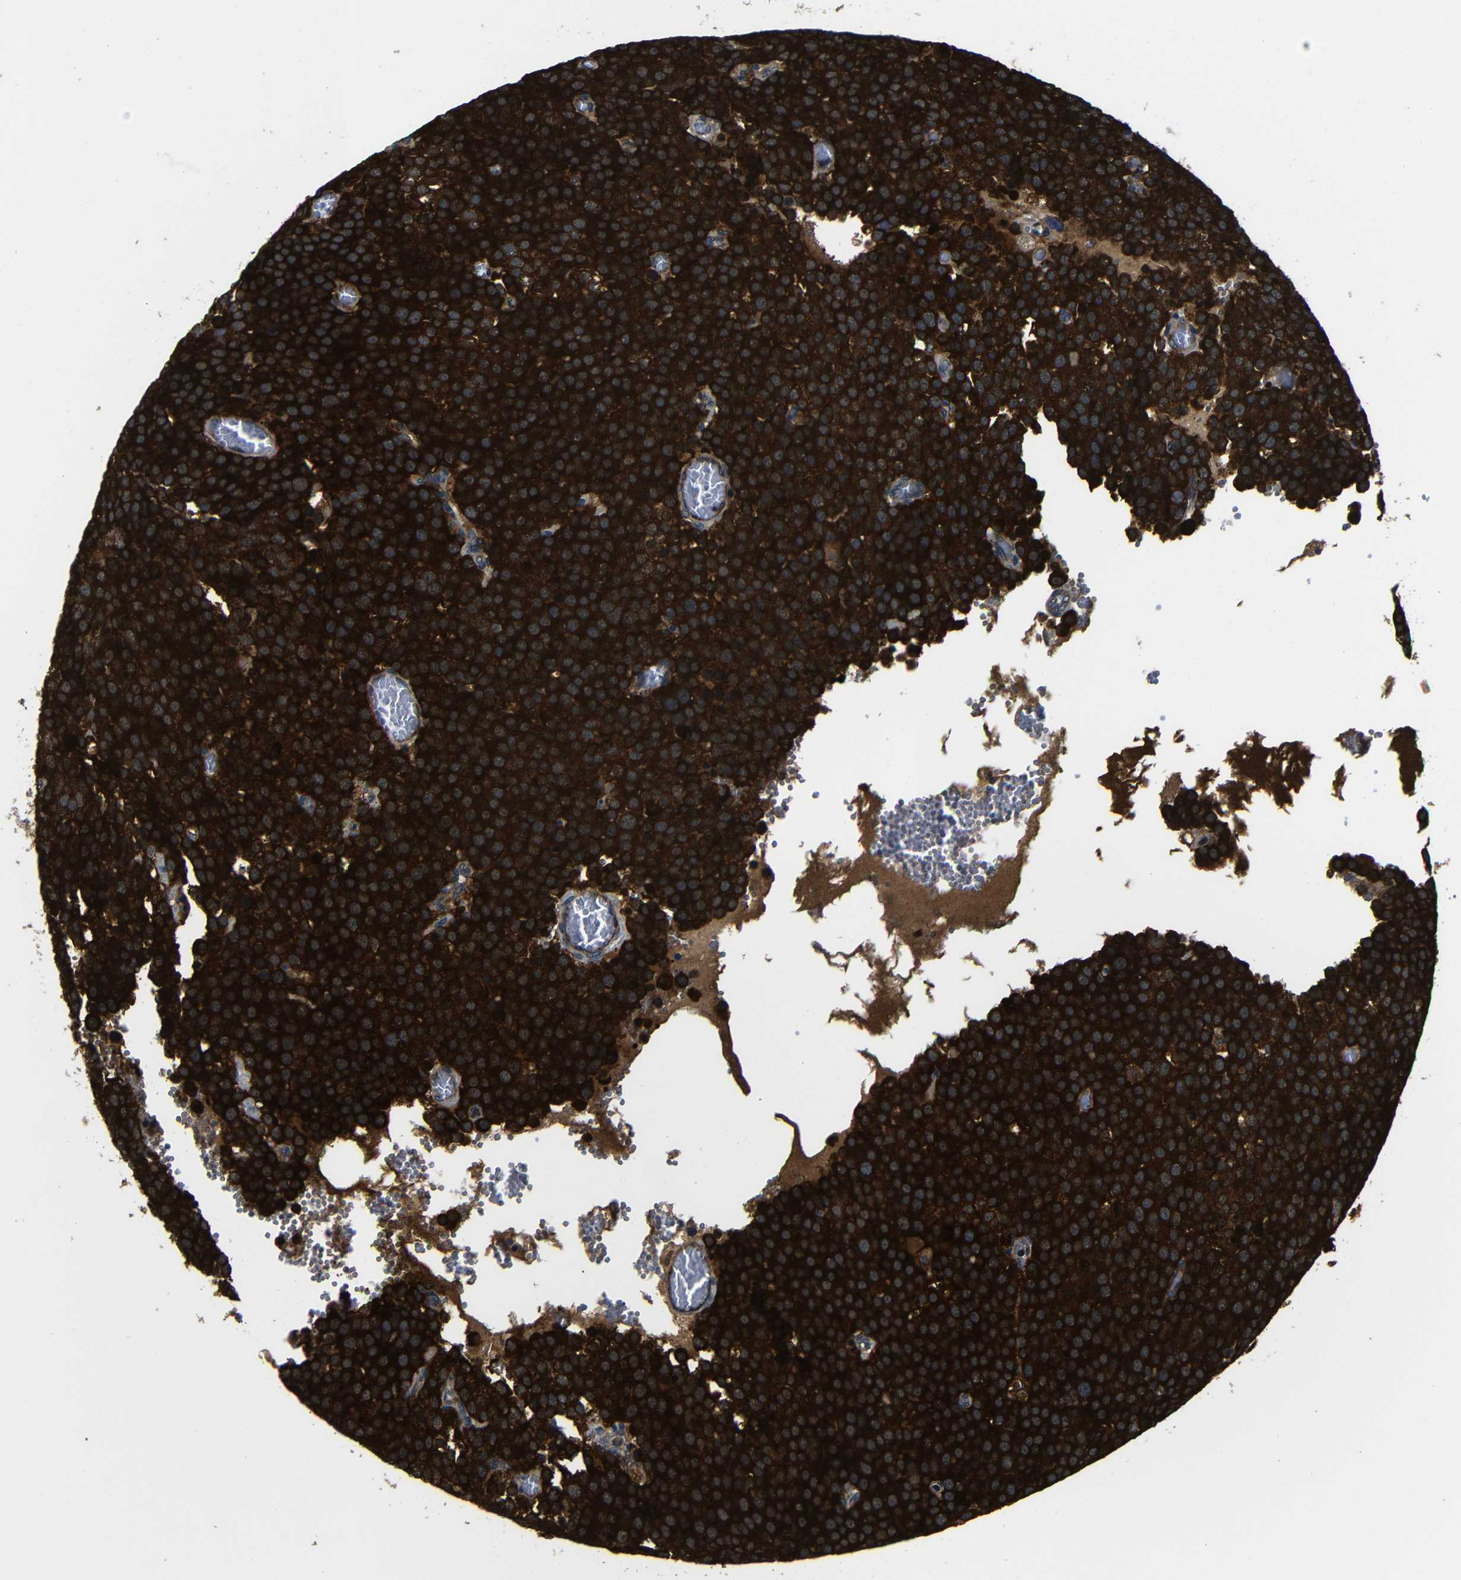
{"staining": {"intensity": "strong", "quantity": ">75%", "location": "cytoplasmic/membranous"}, "tissue": "testis cancer", "cell_type": "Tumor cells", "image_type": "cancer", "snomed": [{"axis": "morphology", "description": "Normal tissue, NOS"}, {"axis": "morphology", "description": "Seminoma, NOS"}, {"axis": "topography", "description": "Testis"}], "caption": "This photomicrograph exhibits testis cancer (seminoma) stained with IHC to label a protein in brown. The cytoplasmic/membranous of tumor cells show strong positivity for the protein. Nuclei are counter-stained blue.", "gene": "ABCE1", "patient": {"sex": "male", "age": 71}}